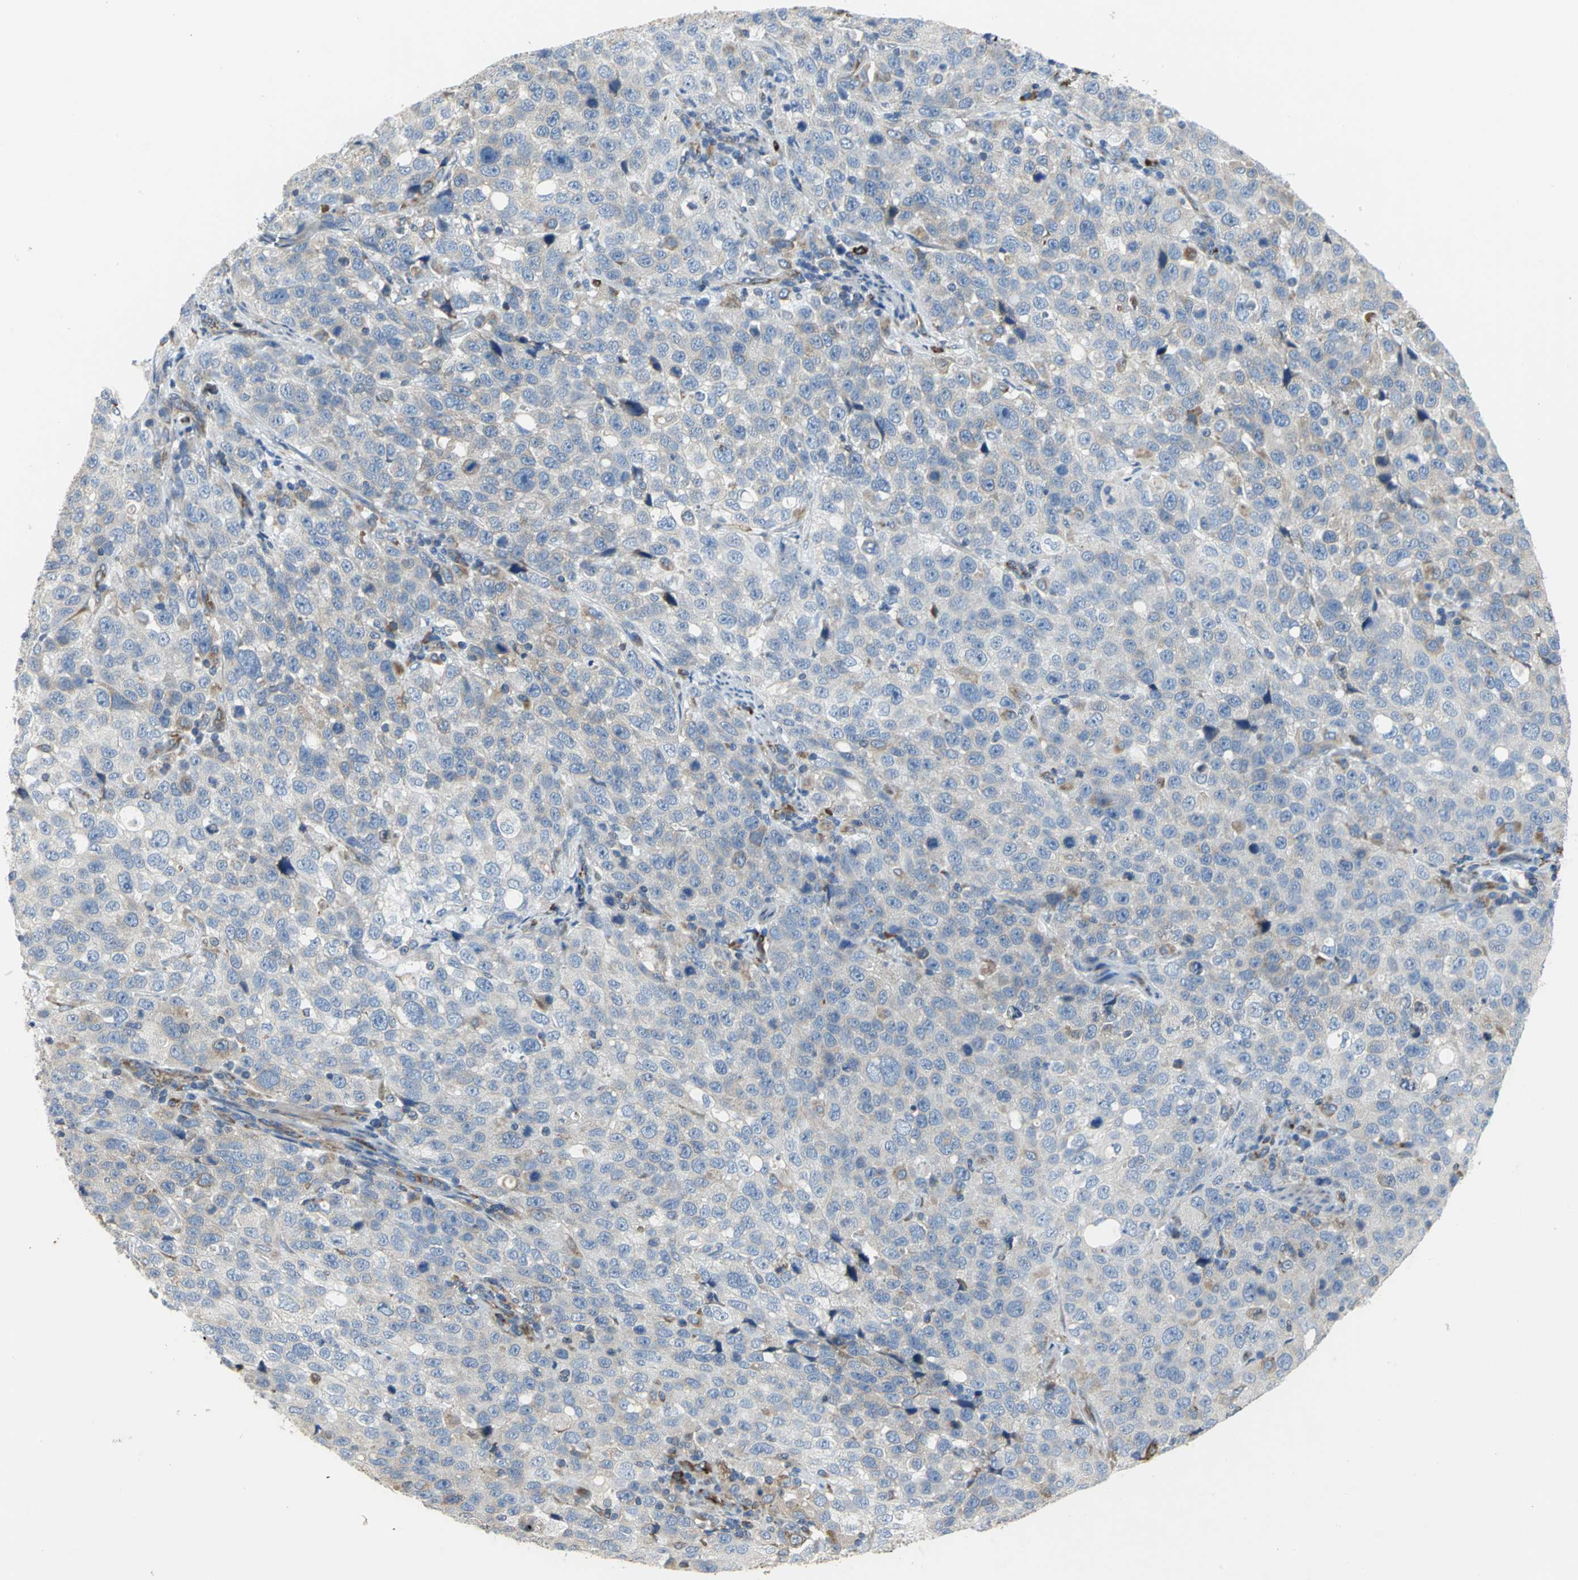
{"staining": {"intensity": "moderate", "quantity": "<25%", "location": "cytoplasmic/membranous"}, "tissue": "stomach cancer", "cell_type": "Tumor cells", "image_type": "cancer", "snomed": [{"axis": "morphology", "description": "Normal tissue, NOS"}, {"axis": "morphology", "description": "Adenocarcinoma, NOS"}, {"axis": "topography", "description": "Stomach"}], "caption": "Stomach adenocarcinoma was stained to show a protein in brown. There is low levels of moderate cytoplasmic/membranous staining in about <25% of tumor cells. The staining is performed using DAB (3,3'-diaminobenzidine) brown chromogen to label protein expression. The nuclei are counter-stained blue using hematoxylin.", "gene": "TULP4", "patient": {"sex": "male", "age": 48}}